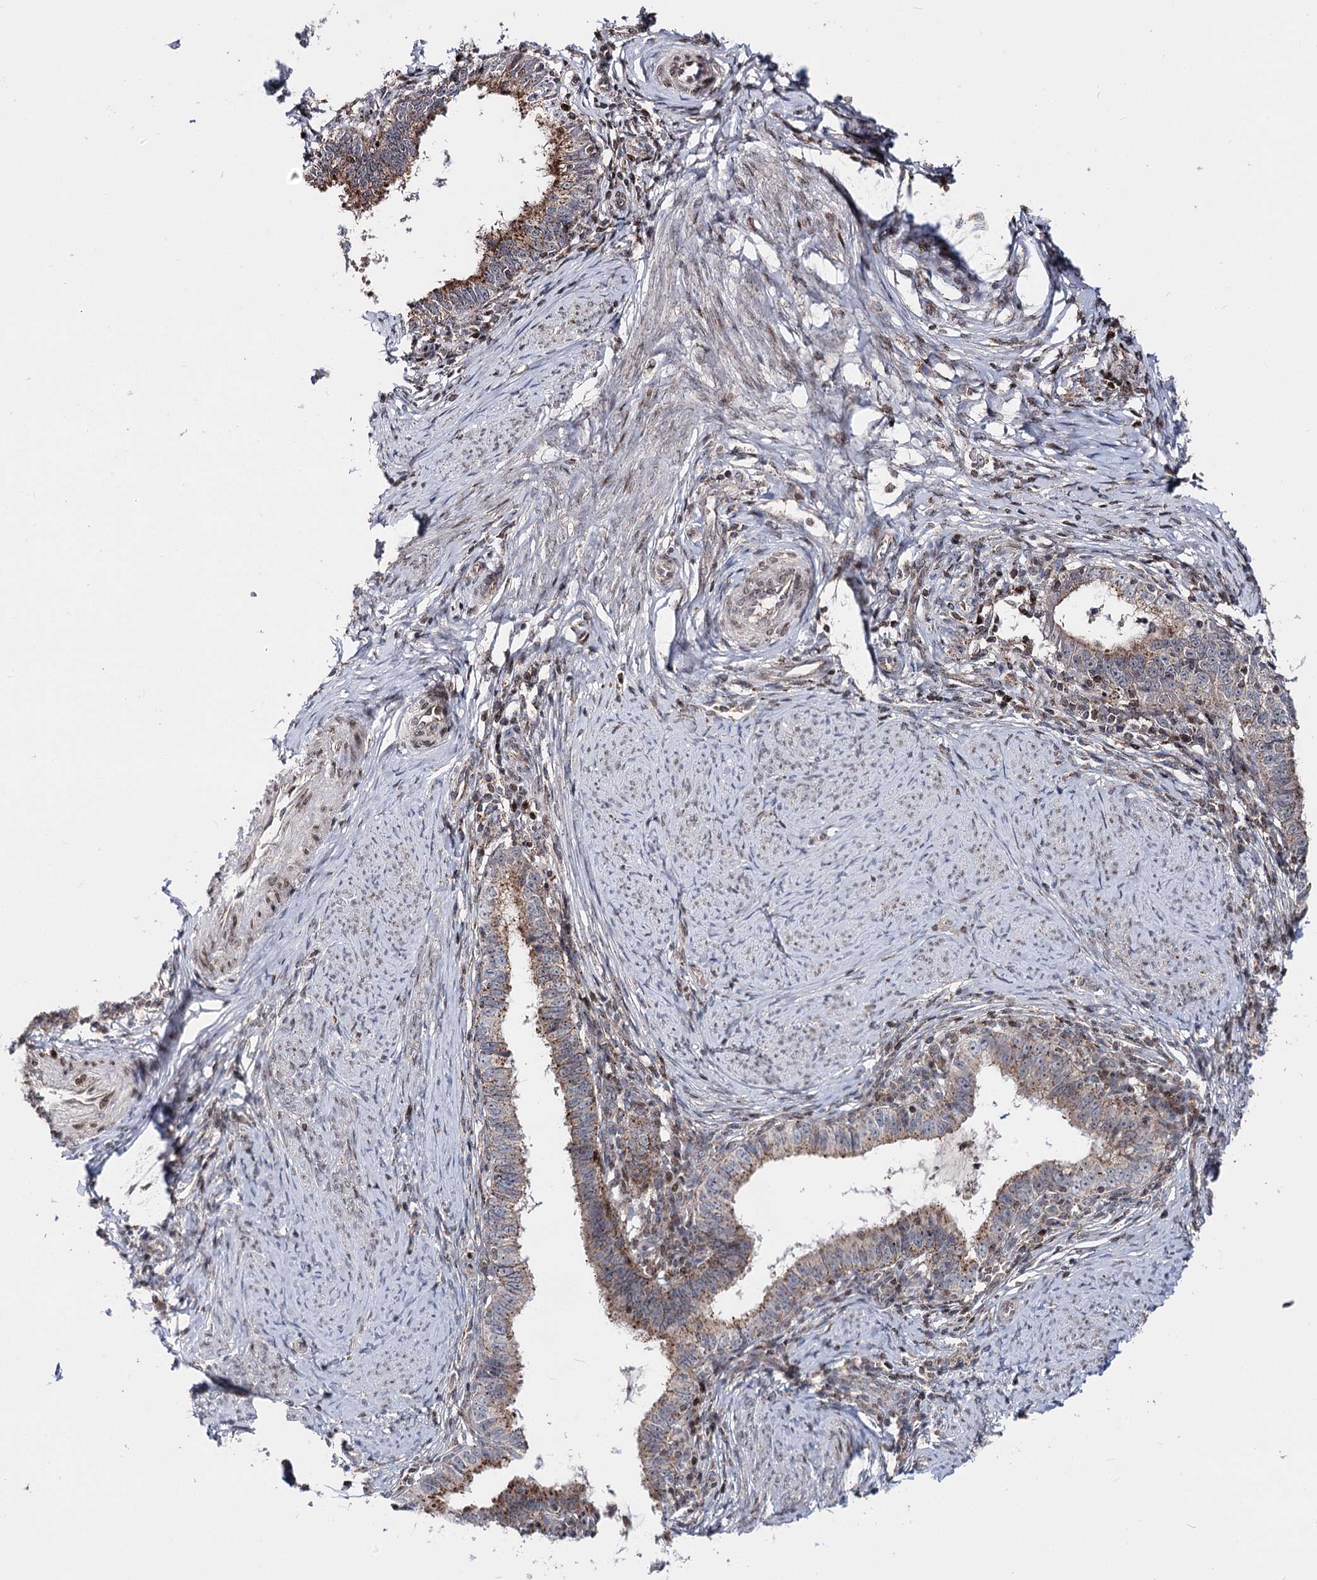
{"staining": {"intensity": "moderate", "quantity": ">75%", "location": "cytoplasmic/membranous"}, "tissue": "cervical cancer", "cell_type": "Tumor cells", "image_type": "cancer", "snomed": [{"axis": "morphology", "description": "Adenocarcinoma, NOS"}, {"axis": "topography", "description": "Cervix"}], "caption": "Protein staining displays moderate cytoplasmic/membranous expression in about >75% of tumor cells in cervical adenocarcinoma. The protein of interest is stained brown, and the nuclei are stained in blue (DAB (3,3'-diaminobenzidine) IHC with brightfield microscopy, high magnification).", "gene": "ZFYVE27", "patient": {"sex": "female", "age": 36}}